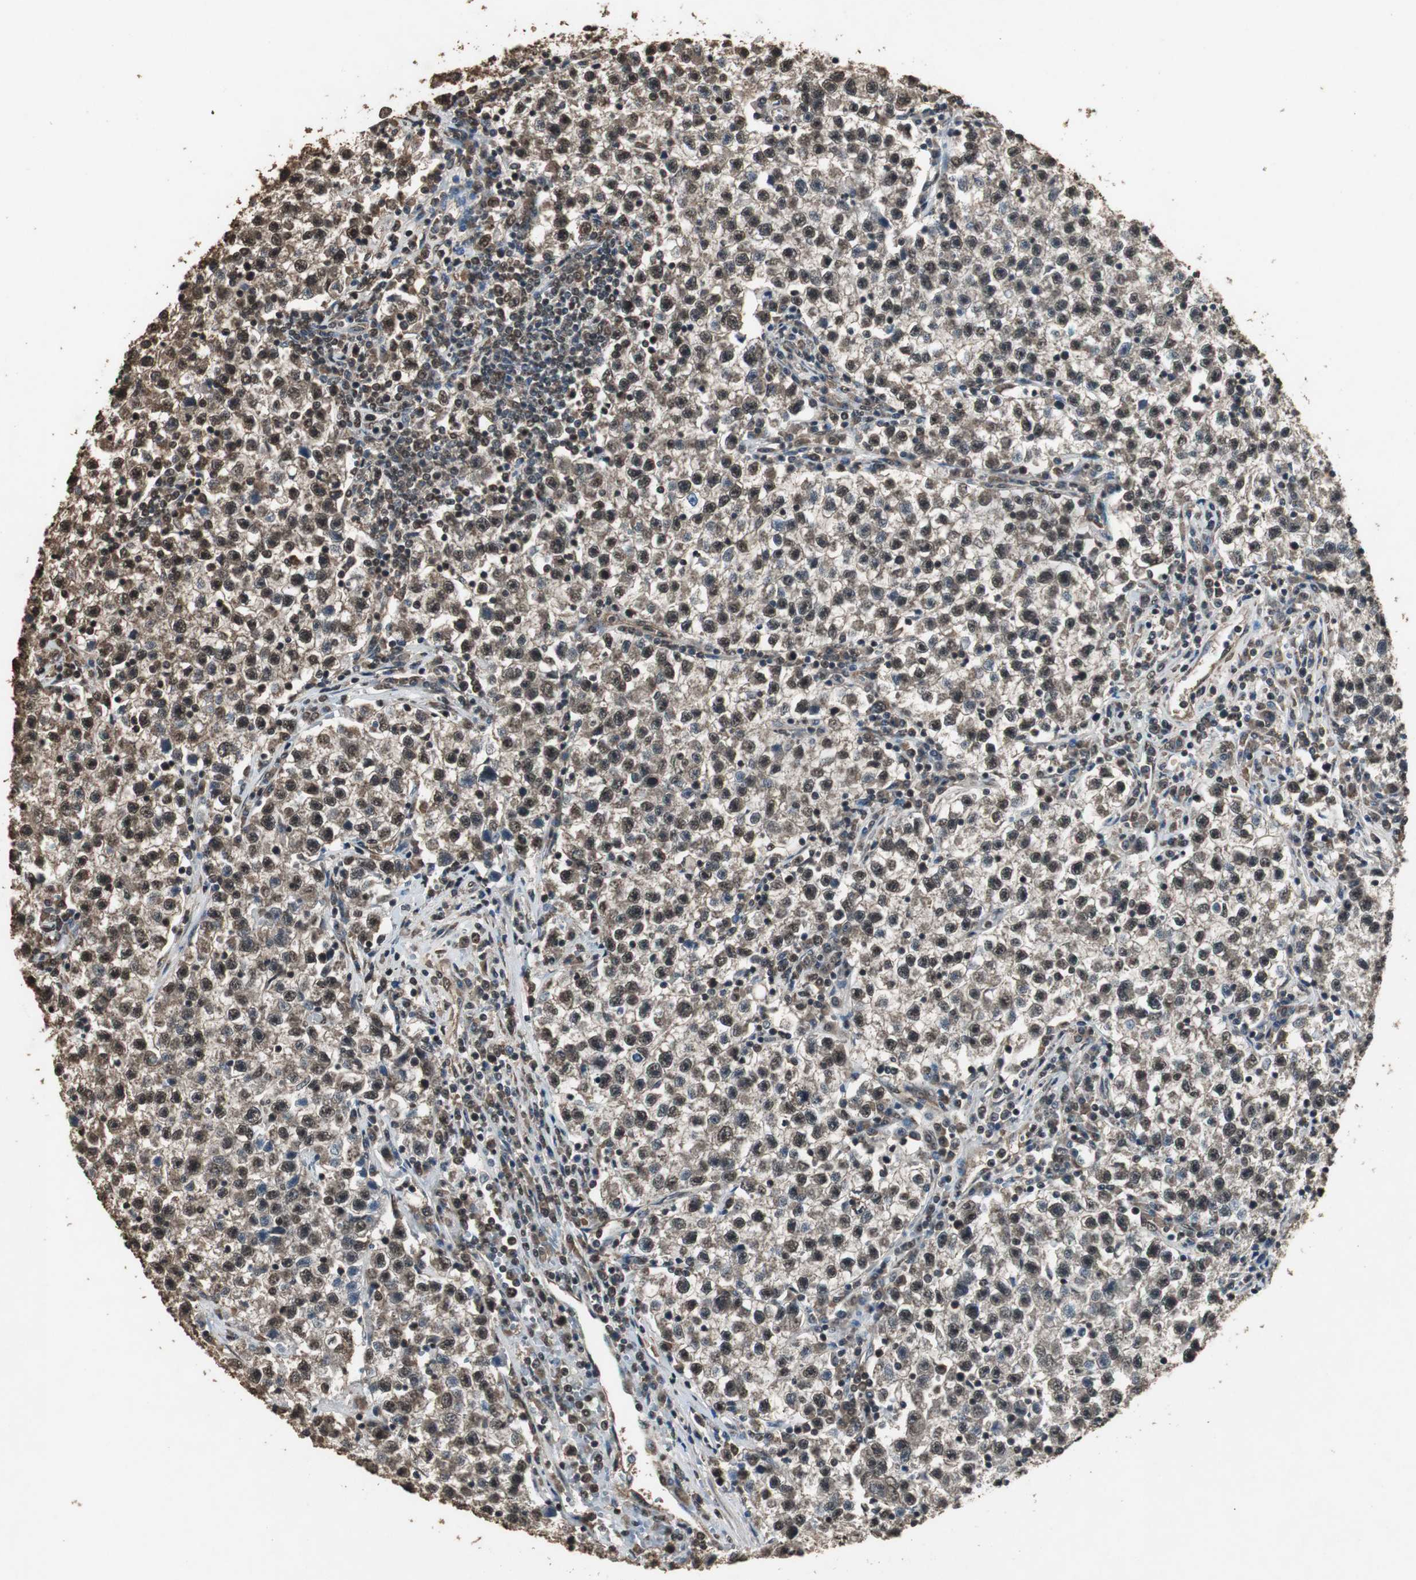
{"staining": {"intensity": "strong", "quantity": ">75%", "location": "cytoplasmic/membranous,nuclear"}, "tissue": "testis cancer", "cell_type": "Tumor cells", "image_type": "cancer", "snomed": [{"axis": "morphology", "description": "Seminoma, NOS"}, {"axis": "topography", "description": "Testis"}], "caption": "Seminoma (testis) stained for a protein (brown) shows strong cytoplasmic/membranous and nuclear positive staining in approximately >75% of tumor cells.", "gene": "PPP1R13B", "patient": {"sex": "male", "age": 22}}